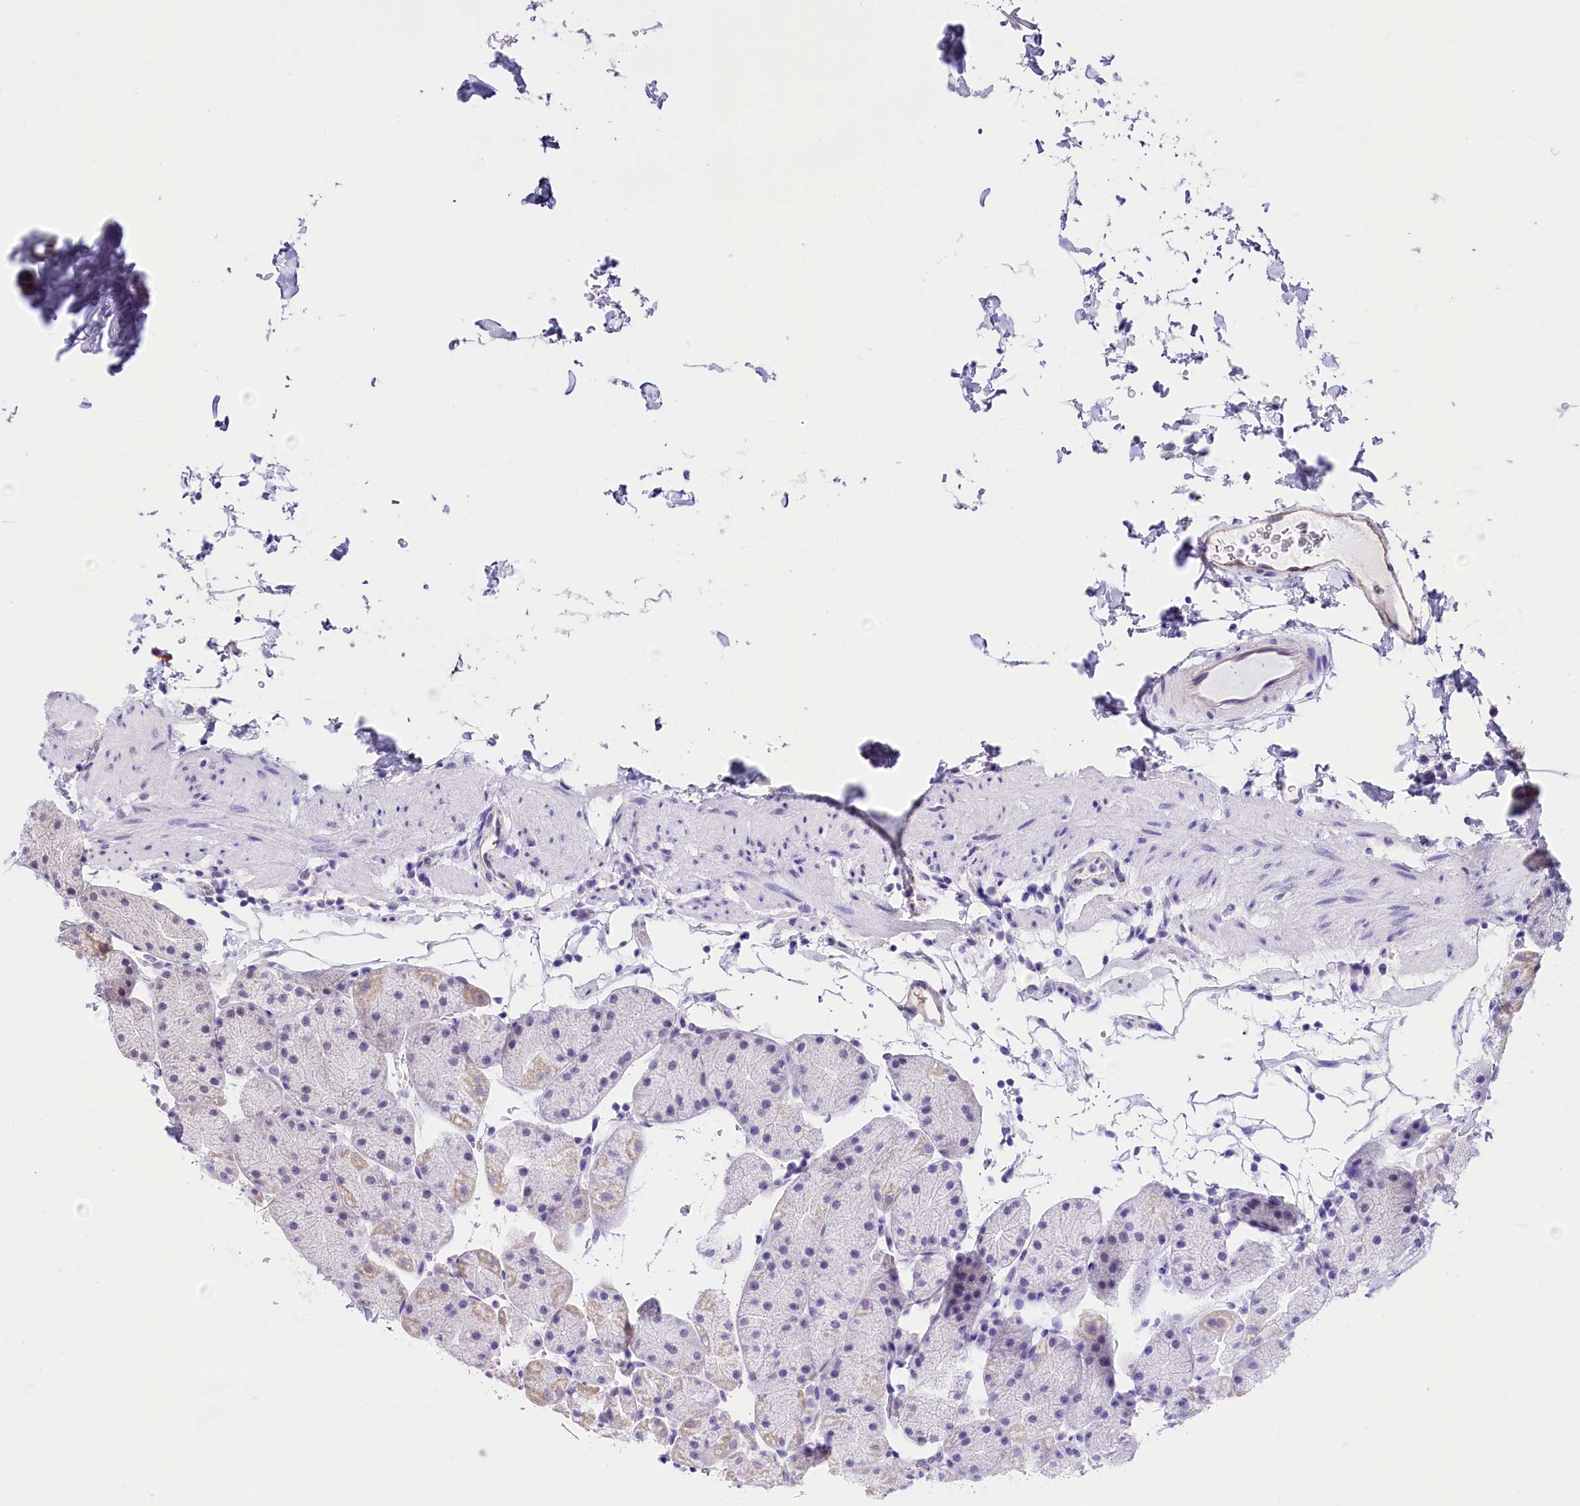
{"staining": {"intensity": "weak", "quantity": "<25%", "location": "cytoplasmic/membranous"}, "tissue": "stomach", "cell_type": "Glandular cells", "image_type": "normal", "snomed": [{"axis": "morphology", "description": "Normal tissue, NOS"}, {"axis": "topography", "description": "Stomach, upper"}, {"axis": "topography", "description": "Stomach, lower"}], "caption": "Immunohistochemical staining of benign stomach demonstrates no significant expression in glandular cells.", "gene": "MRPL54", "patient": {"sex": "male", "age": 67}}